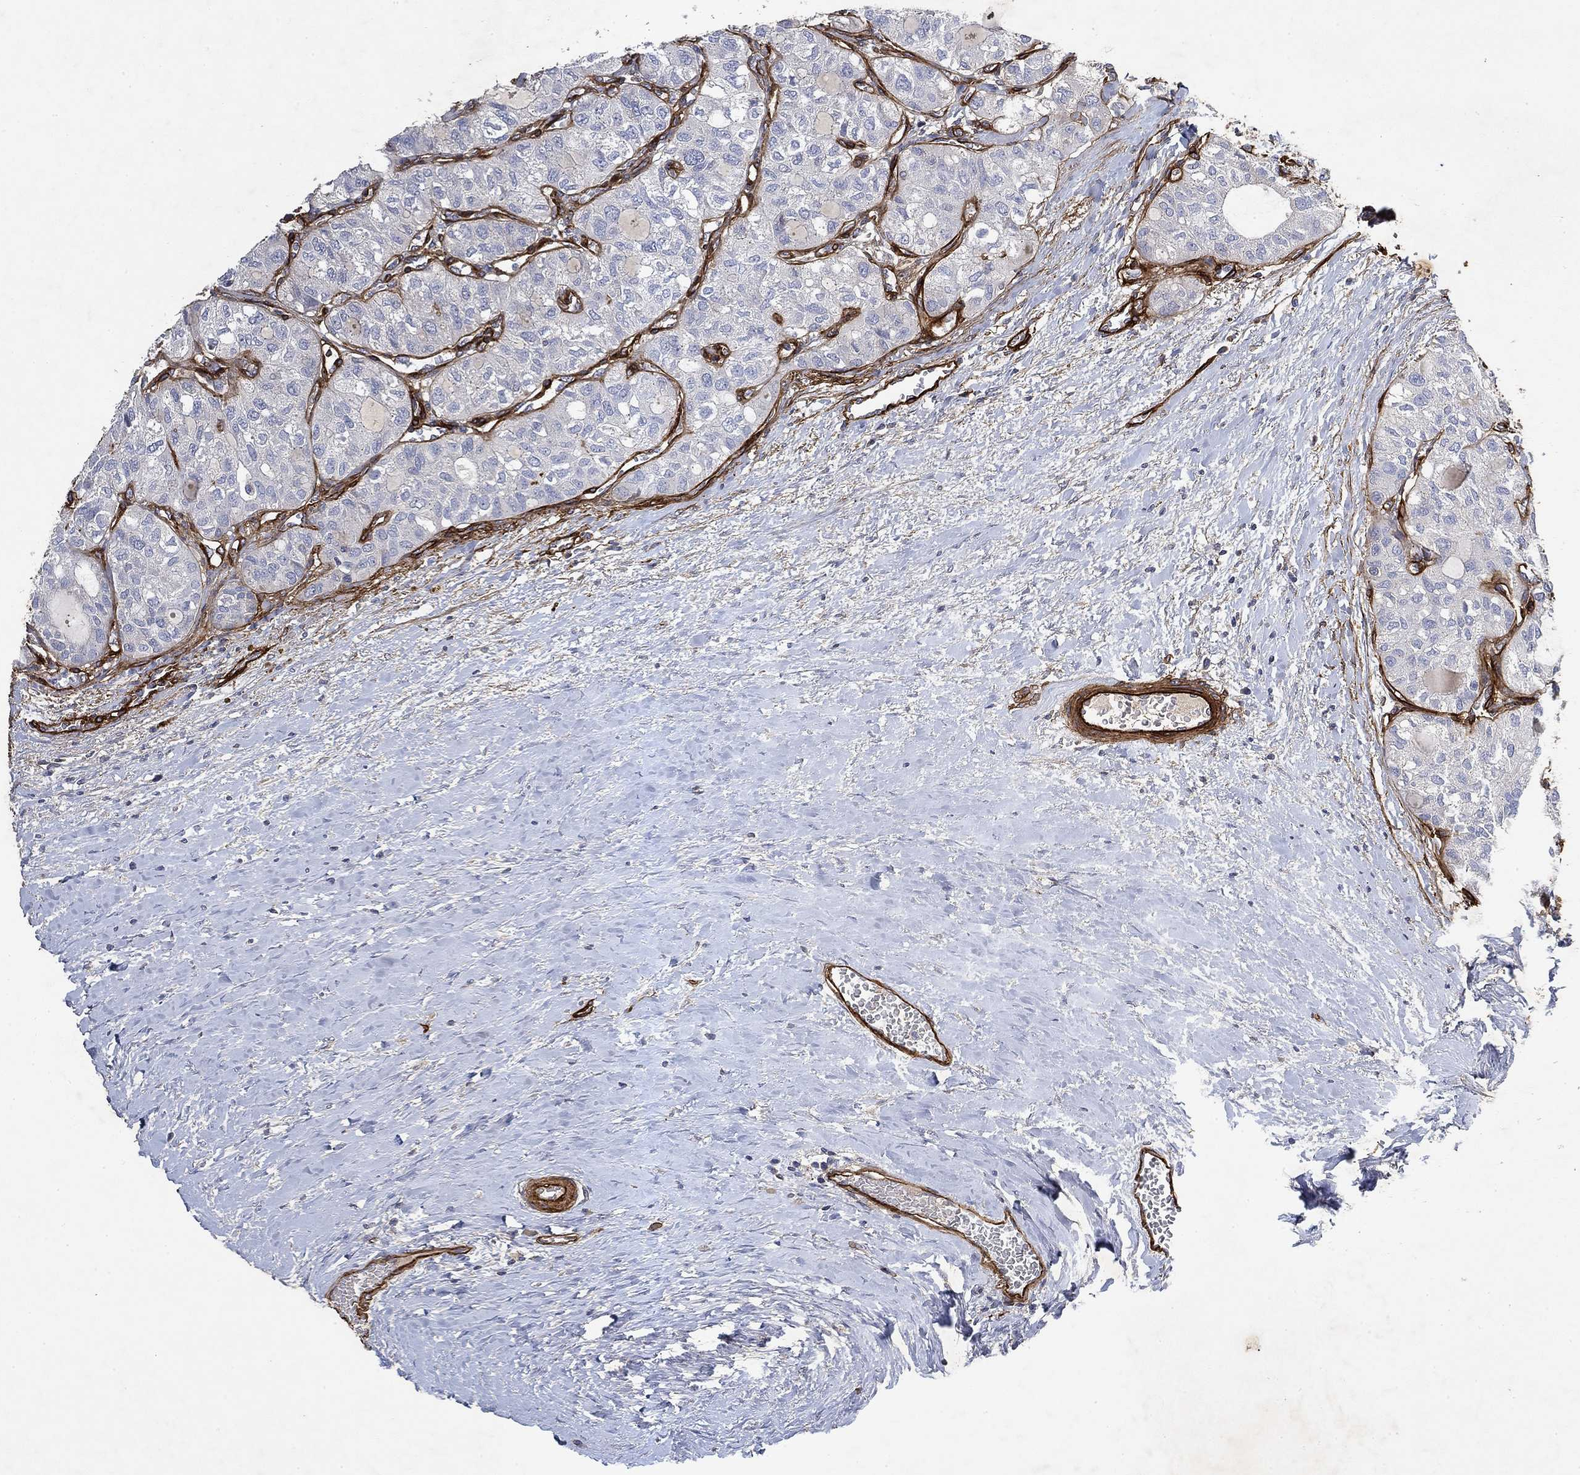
{"staining": {"intensity": "negative", "quantity": "none", "location": "none"}, "tissue": "thyroid cancer", "cell_type": "Tumor cells", "image_type": "cancer", "snomed": [{"axis": "morphology", "description": "Follicular adenoma carcinoma, NOS"}, {"axis": "topography", "description": "Thyroid gland"}], "caption": "An IHC image of thyroid follicular adenoma carcinoma is shown. There is no staining in tumor cells of thyroid follicular adenoma carcinoma.", "gene": "COL4A2", "patient": {"sex": "male", "age": 75}}